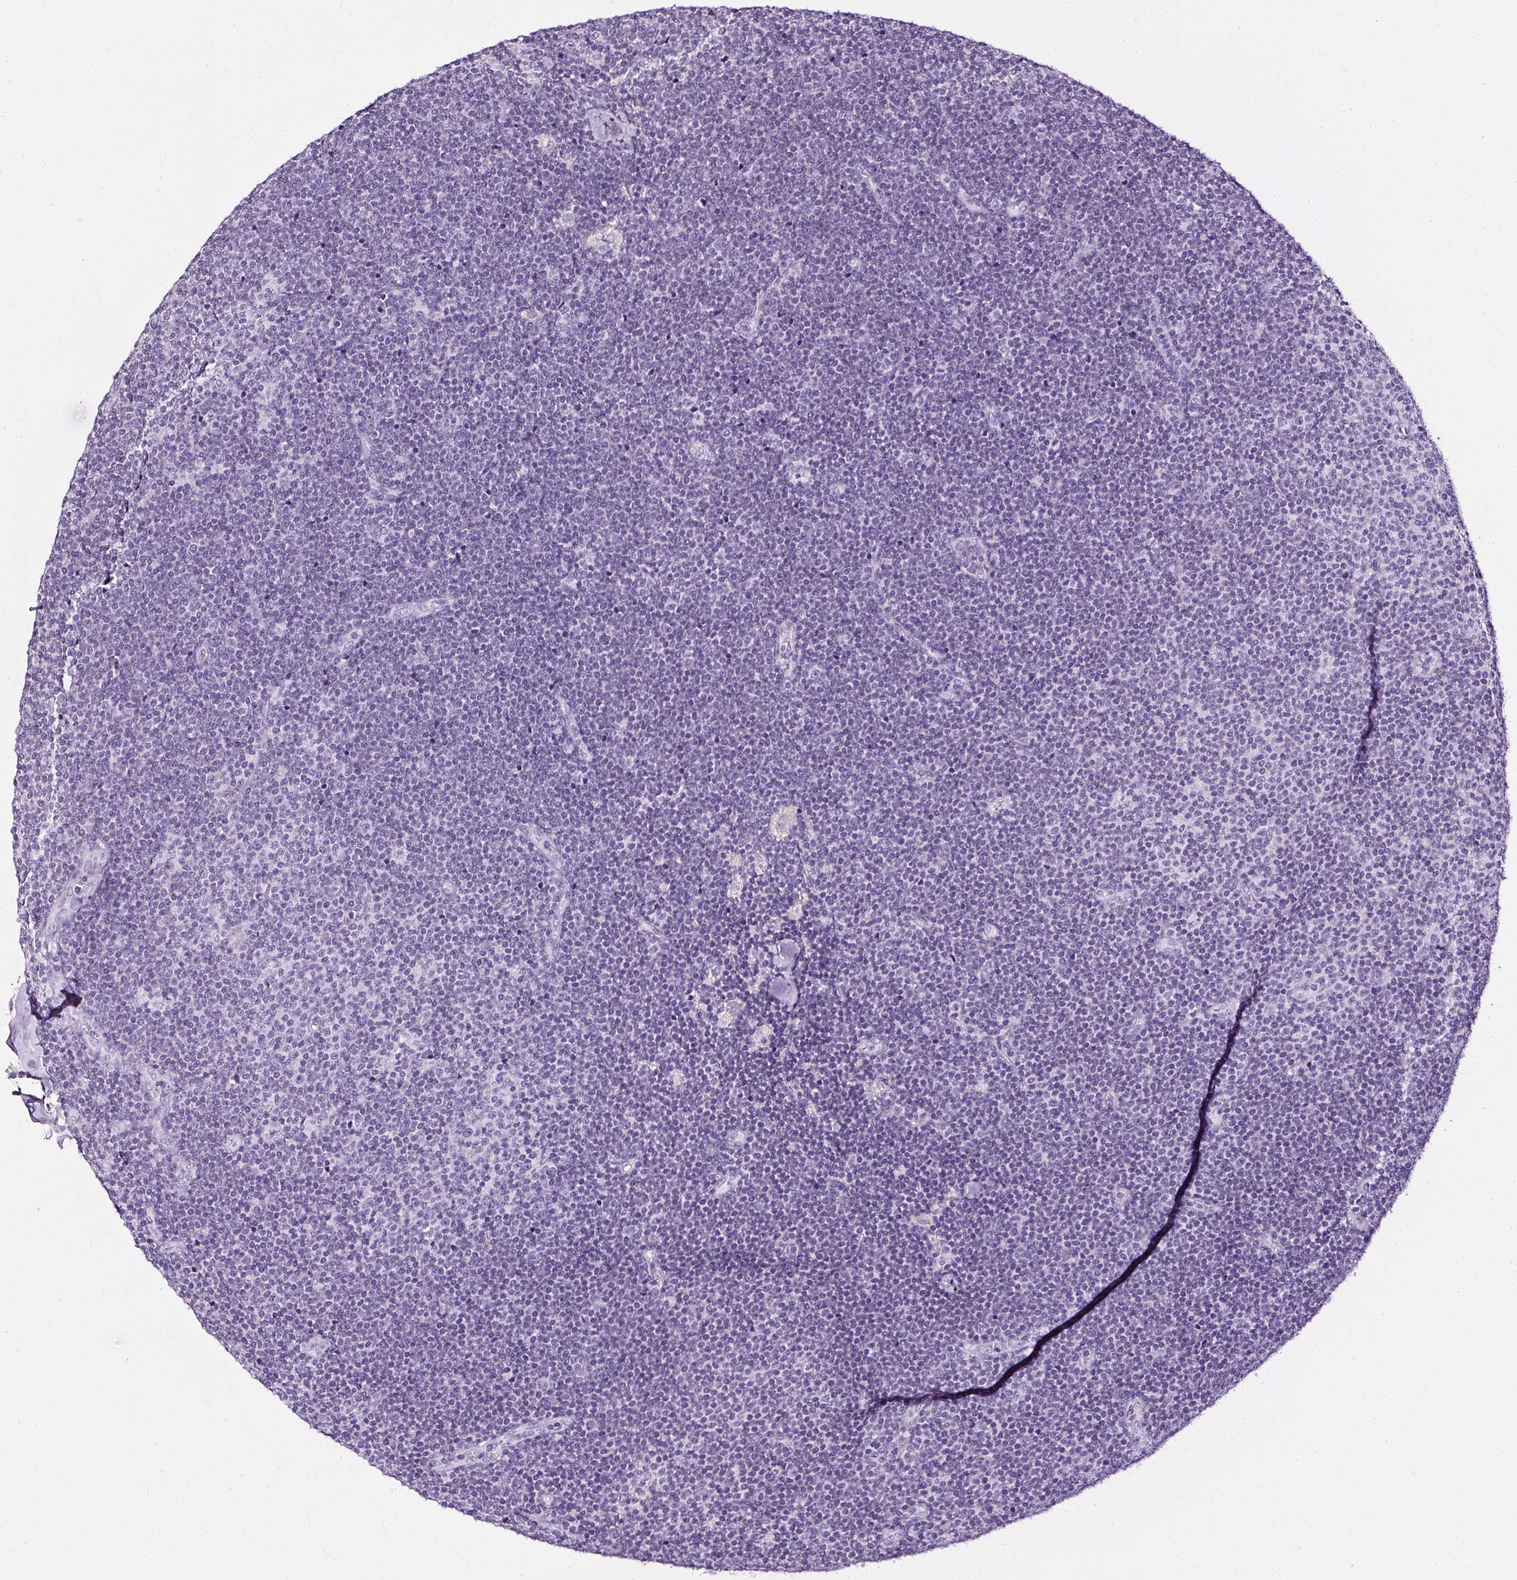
{"staining": {"intensity": "negative", "quantity": "none", "location": "none"}, "tissue": "lymphoma", "cell_type": "Tumor cells", "image_type": "cancer", "snomed": [{"axis": "morphology", "description": "Malignant lymphoma, non-Hodgkin's type, Low grade"}, {"axis": "topography", "description": "Lymph node"}], "caption": "DAB (3,3'-diaminobenzidine) immunohistochemical staining of malignant lymphoma, non-Hodgkin's type (low-grade) reveals no significant positivity in tumor cells. The staining is performed using DAB brown chromogen with nuclei counter-stained in using hematoxylin.", "gene": "ATP2A1", "patient": {"sex": "male", "age": 48}}